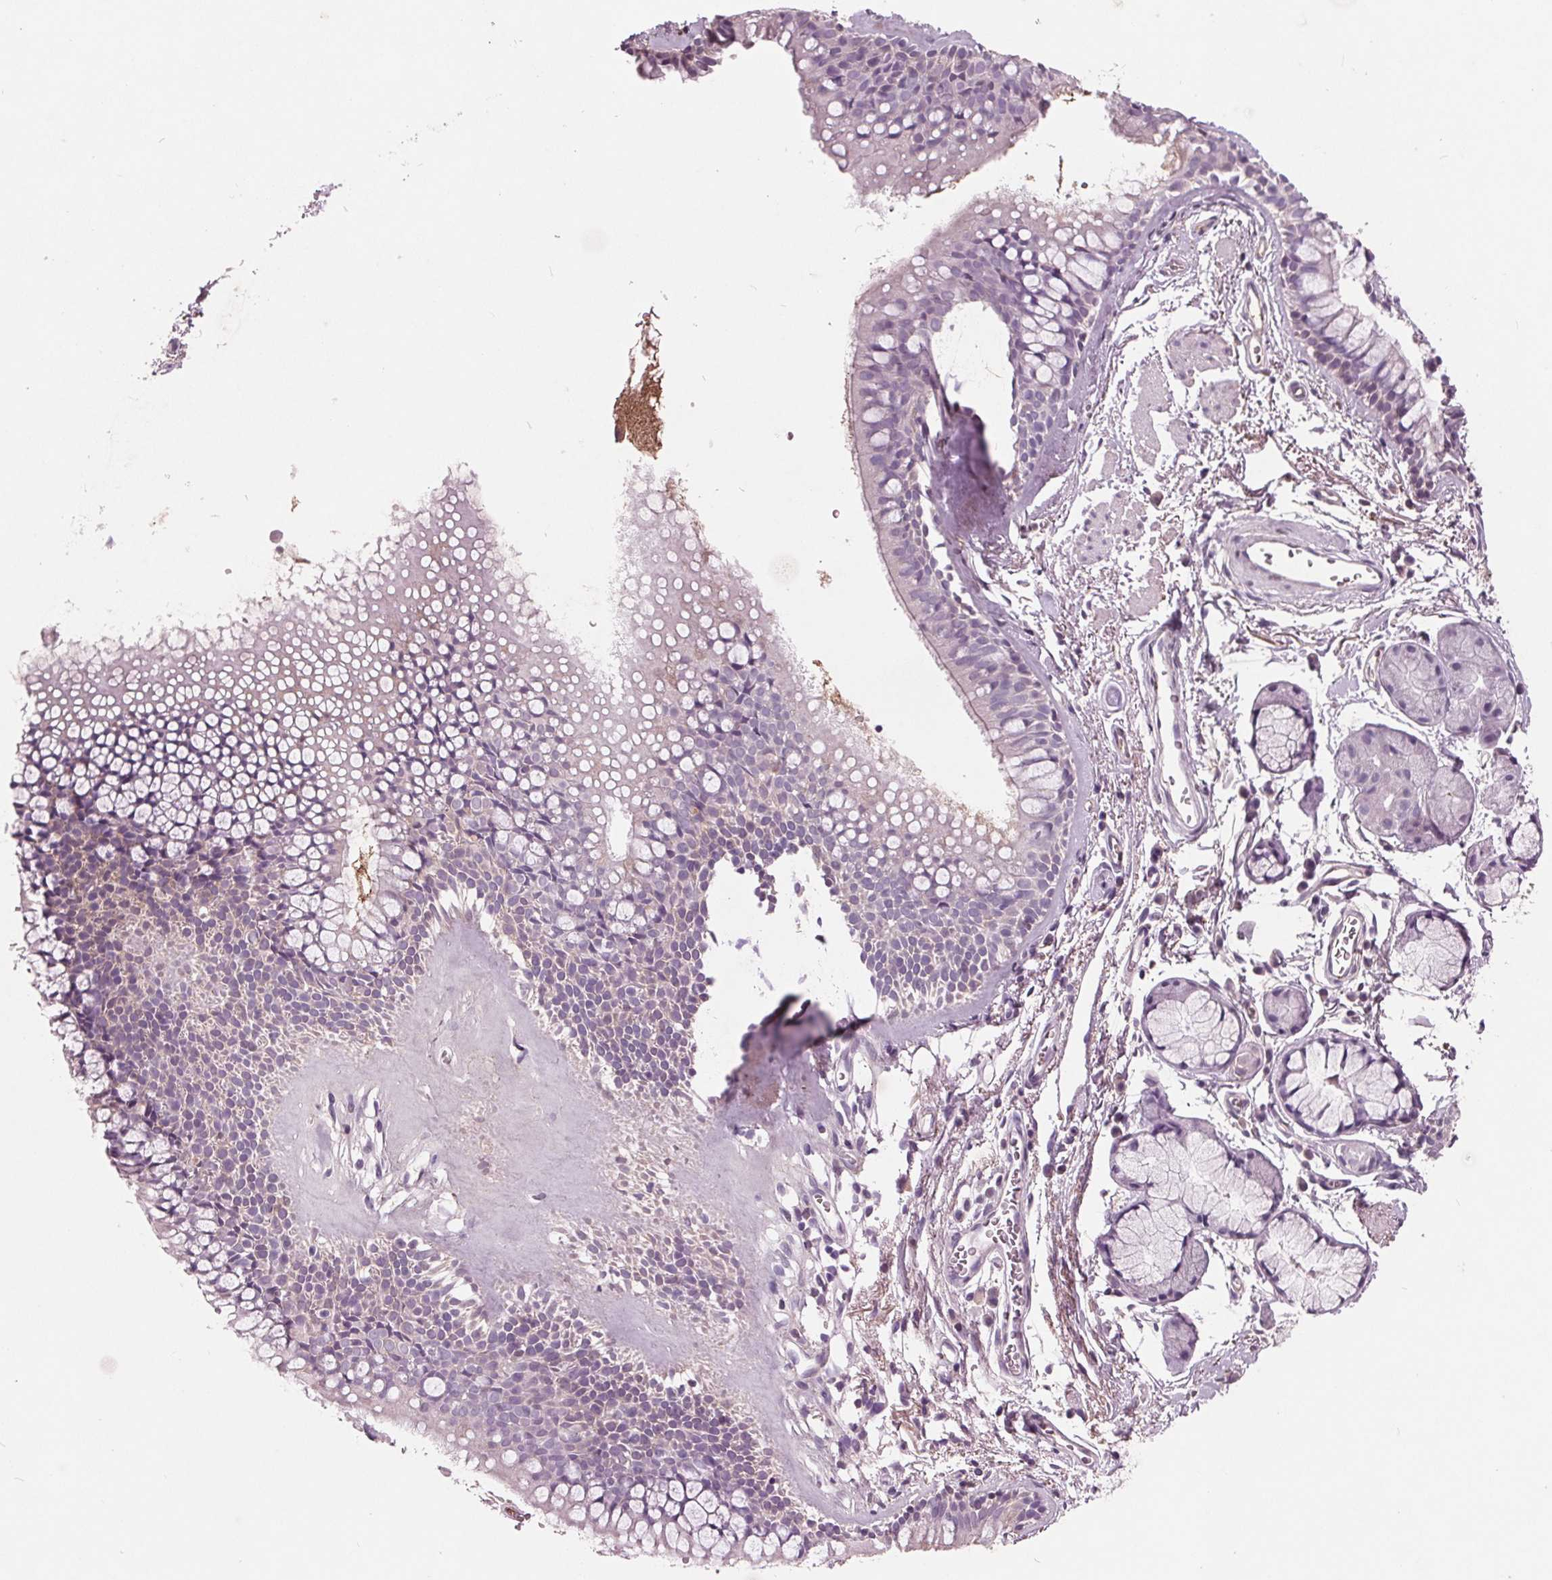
{"staining": {"intensity": "weak", "quantity": "25%-75%", "location": "cytoplasmic/membranous"}, "tissue": "adipose tissue", "cell_type": "Adipocytes", "image_type": "normal", "snomed": [{"axis": "morphology", "description": "Normal tissue, NOS"}, {"axis": "topography", "description": "Cartilage tissue"}, {"axis": "topography", "description": "Bronchus"}], "caption": "Adipocytes show low levels of weak cytoplasmic/membranous staining in about 25%-75% of cells in normal adipose tissue. (brown staining indicates protein expression, while blue staining denotes nuclei).", "gene": "C6", "patient": {"sex": "female", "age": 79}}